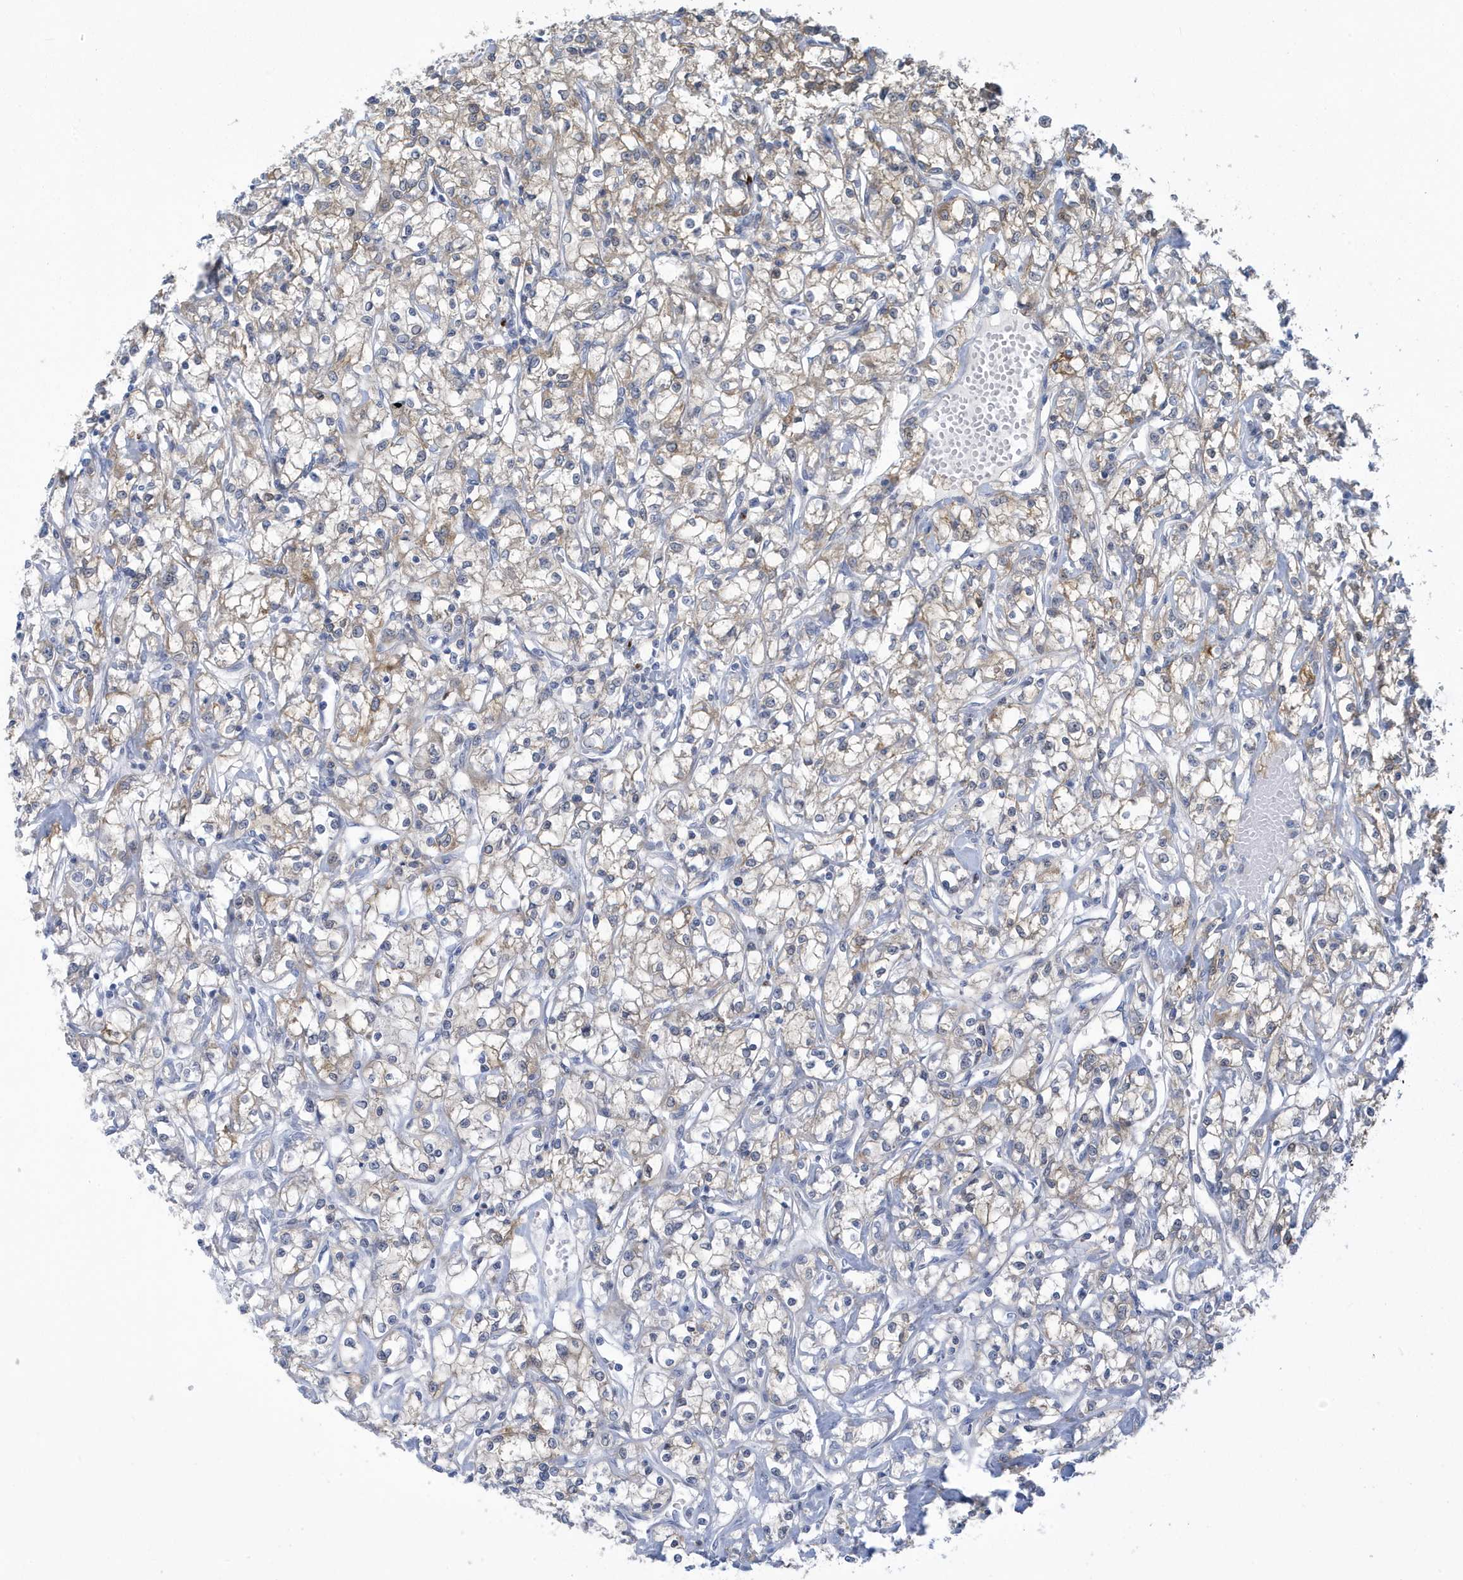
{"staining": {"intensity": "moderate", "quantity": "<25%", "location": "cytoplasmic/membranous"}, "tissue": "renal cancer", "cell_type": "Tumor cells", "image_type": "cancer", "snomed": [{"axis": "morphology", "description": "Adenocarcinoma, NOS"}, {"axis": "topography", "description": "Kidney"}], "caption": "Protein analysis of renal cancer tissue displays moderate cytoplasmic/membranous positivity in about <25% of tumor cells. The protein is stained brown, and the nuclei are stained in blue (DAB IHC with brightfield microscopy, high magnification).", "gene": "VTA1", "patient": {"sex": "female", "age": 59}}